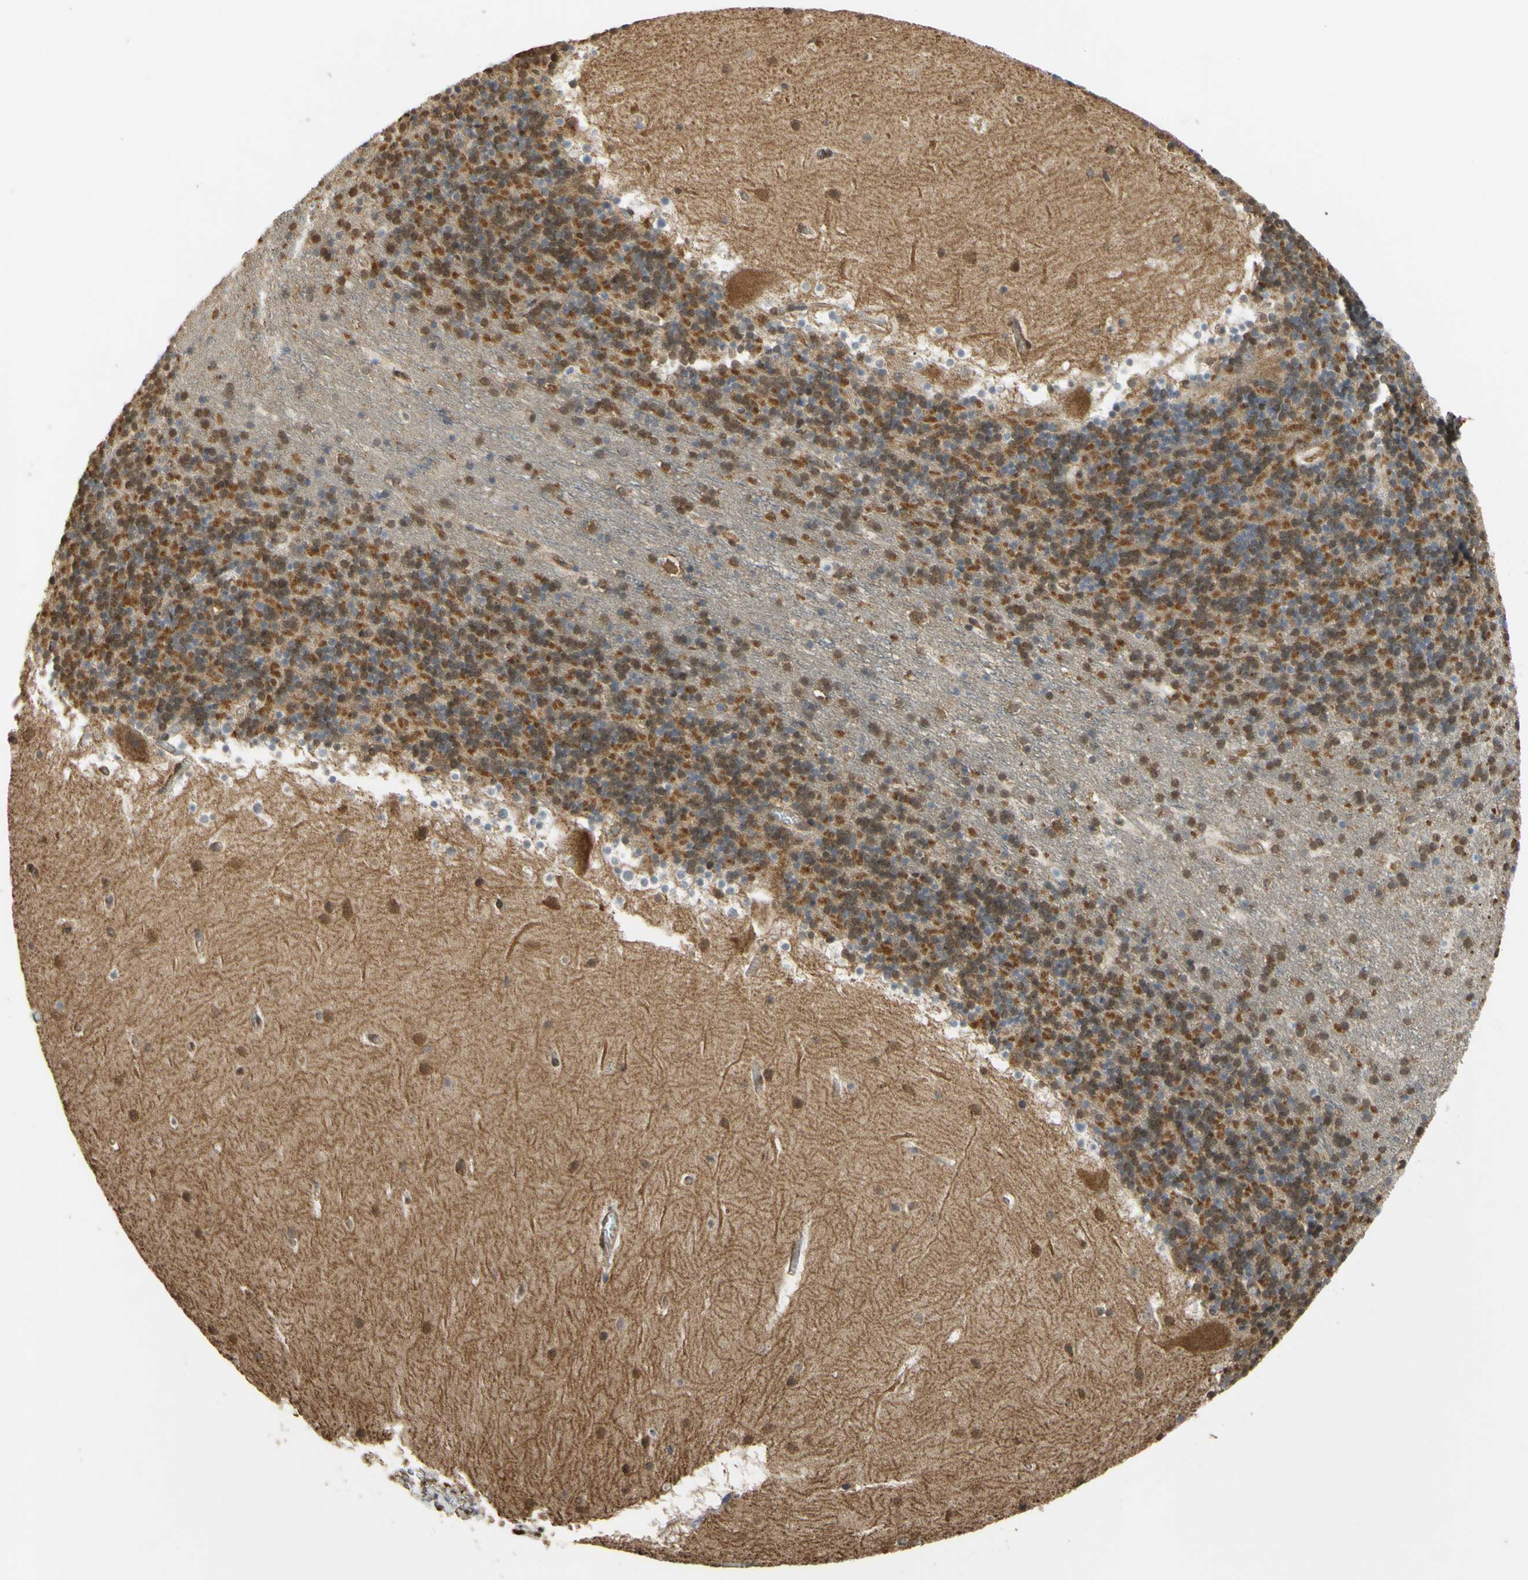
{"staining": {"intensity": "moderate", "quantity": ">75%", "location": "cytoplasmic/membranous"}, "tissue": "cerebellum", "cell_type": "Cells in granular layer", "image_type": "normal", "snomed": [{"axis": "morphology", "description": "Normal tissue, NOS"}, {"axis": "topography", "description": "Cerebellum"}], "caption": "Immunohistochemistry (IHC) of benign cerebellum exhibits medium levels of moderate cytoplasmic/membranous positivity in about >75% of cells in granular layer.", "gene": "CTTN", "patient": {"sex": "male", "age": 45}}